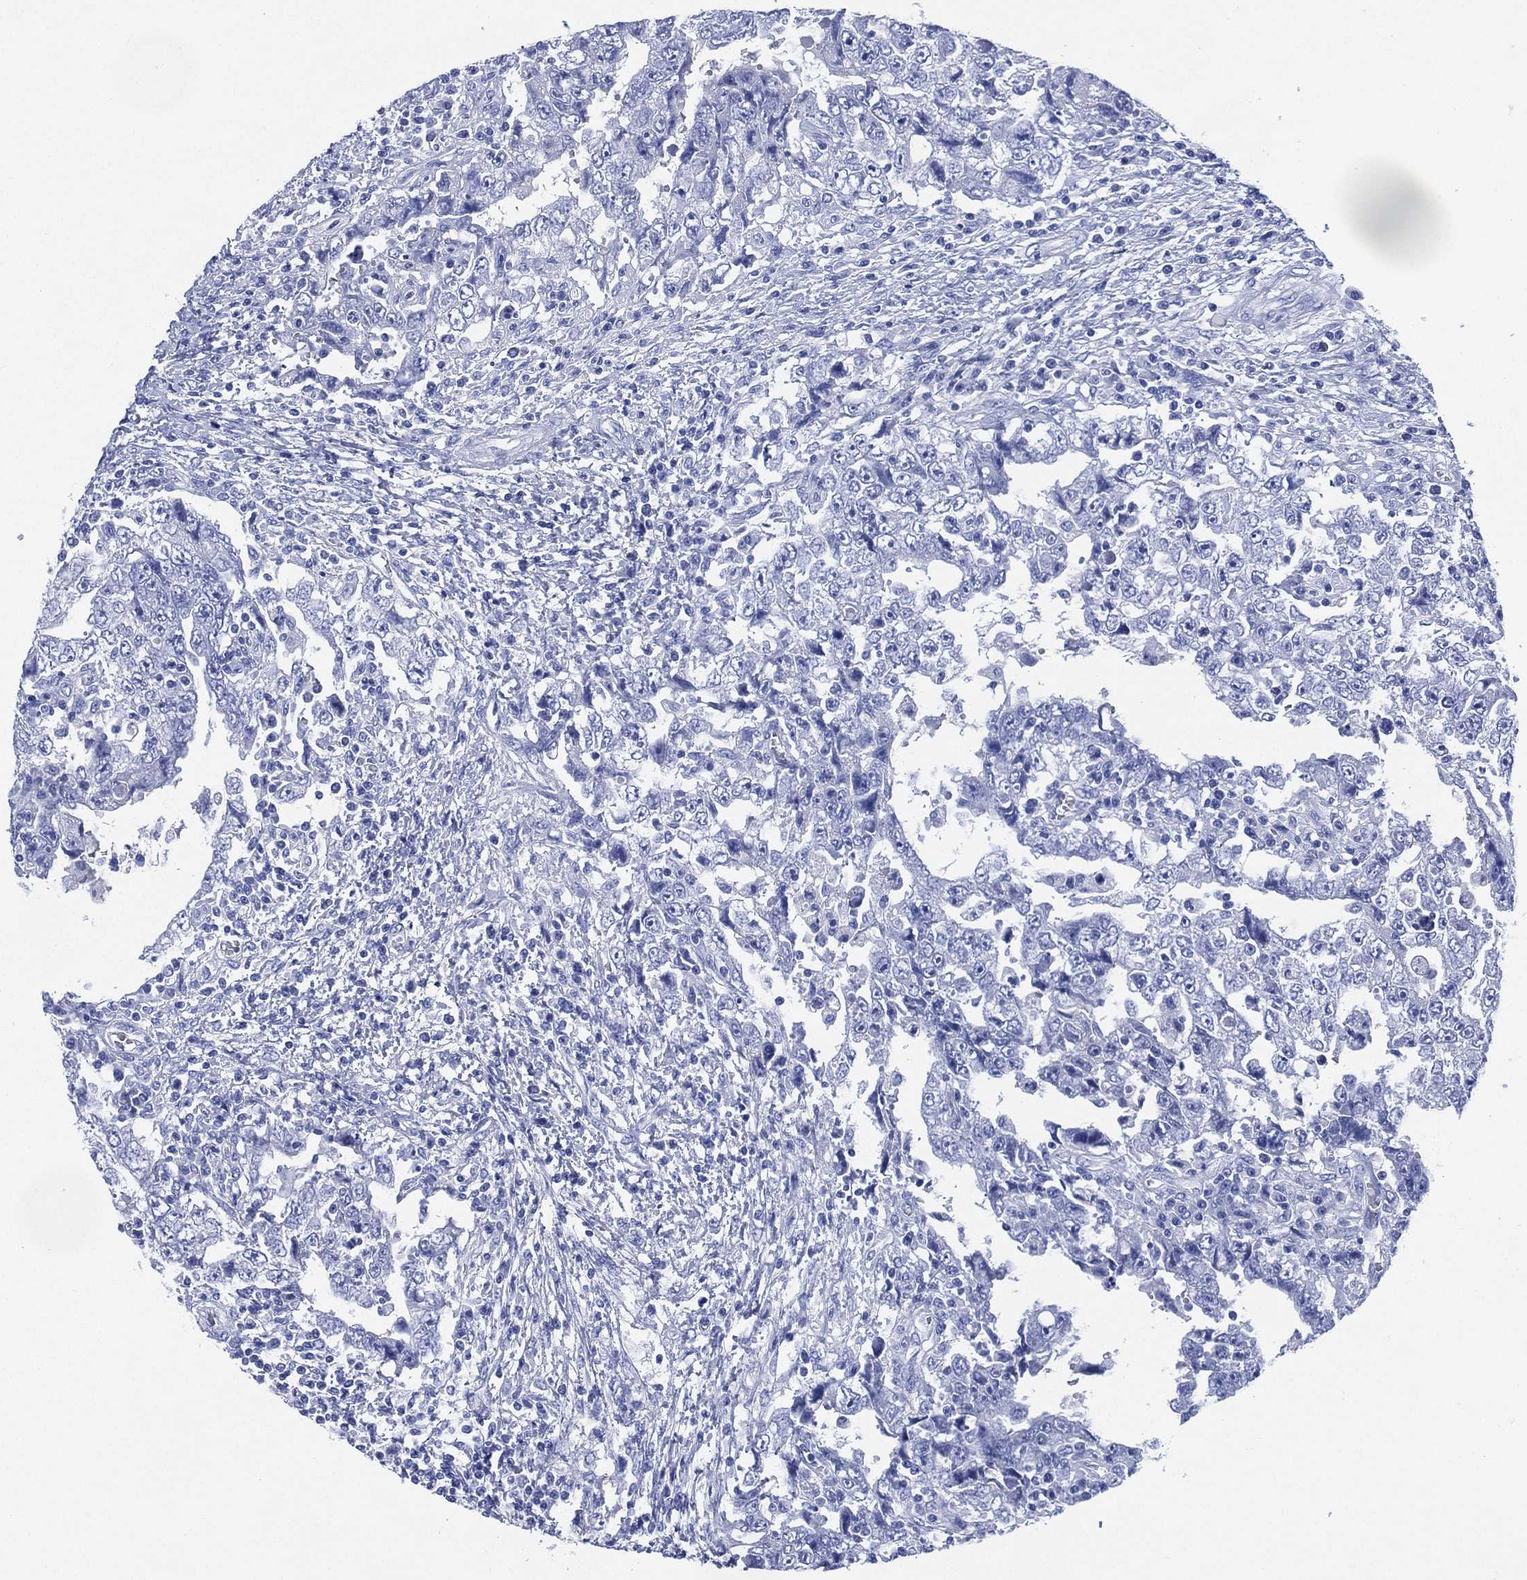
{"staining": {"intensity": "negative", "quantity": "none", "location": "none"}, "tissue": "testis cancer", "cell_type": "Tumor cells", "image_type": "cancer", "snomed": [{"axis": "morphology", "description": "Carcinoma, Embryonal, NOS"}, {"axis": "topography", "description": "Testis"}], "caption": "This micrograph is of embryonal carcinoma (testis) stained with immunohistochemistry (IHC) to label a protein in brown with the nuclei are counter-stained blue. There is no staining in tumor cells.", "gene": "SIGLECL1", "patient": {"sex": "male", "age": 26}}